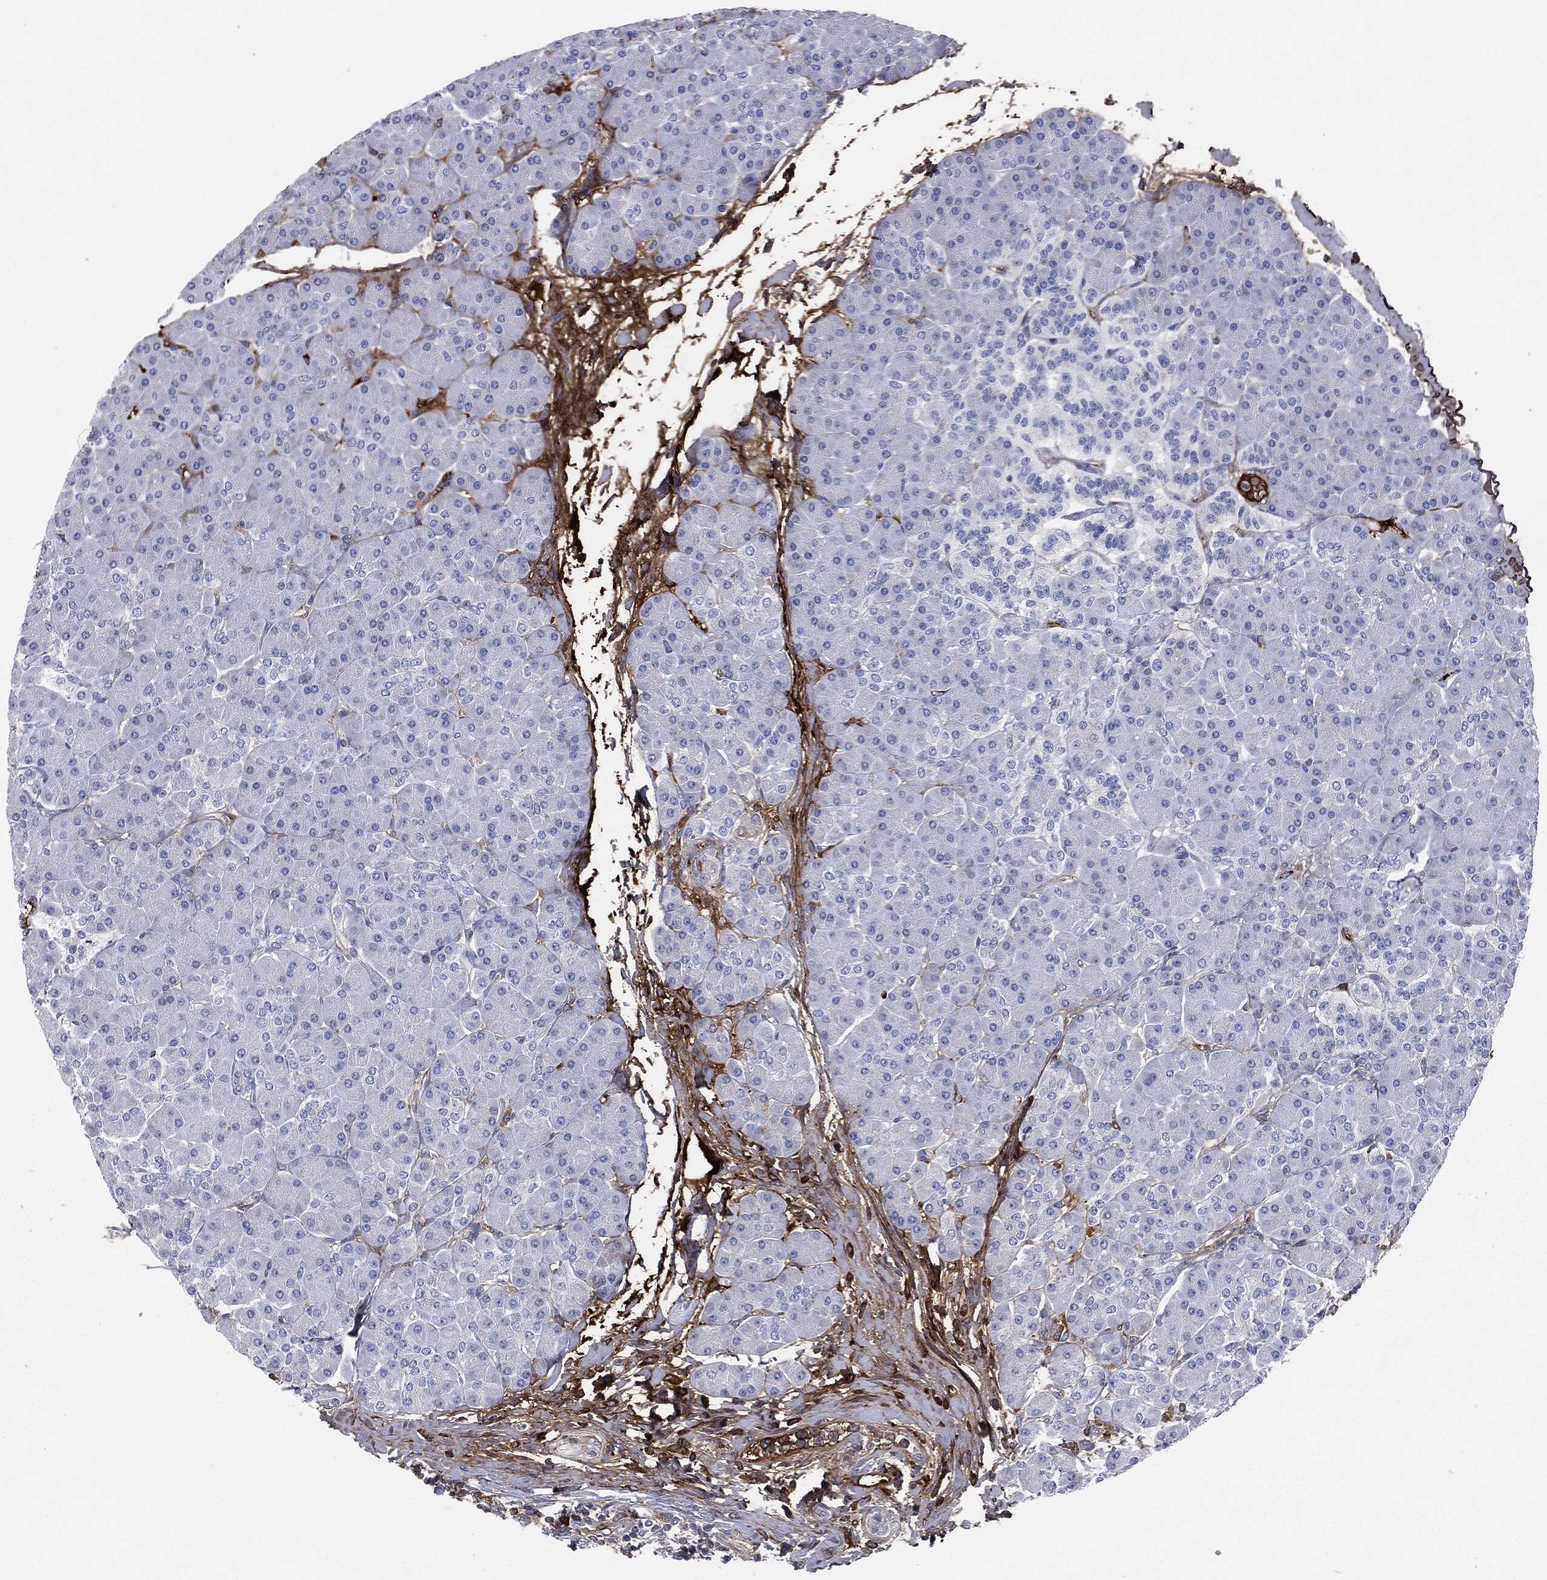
{"staining": {"intensity": "negative", "quantity": "none", "location": "none"}, "tissue": "pancreas", "cell_type": "Exocrine glandular cells", "image_type": "normal", "snomed": [{"axis": "morphology", "description": "Normal tissue, NOS"}, {"axis": "topography", "description": "Pancreas"}], "caption": "This histopathology image is of benign pancreas stained with IHC to label a protein in brown with the nuclei are counter-stained blue. There is no expression in exocrine glandular cells.", "gene": "APOB", "patient": {"sex": "female", "age": 44}}